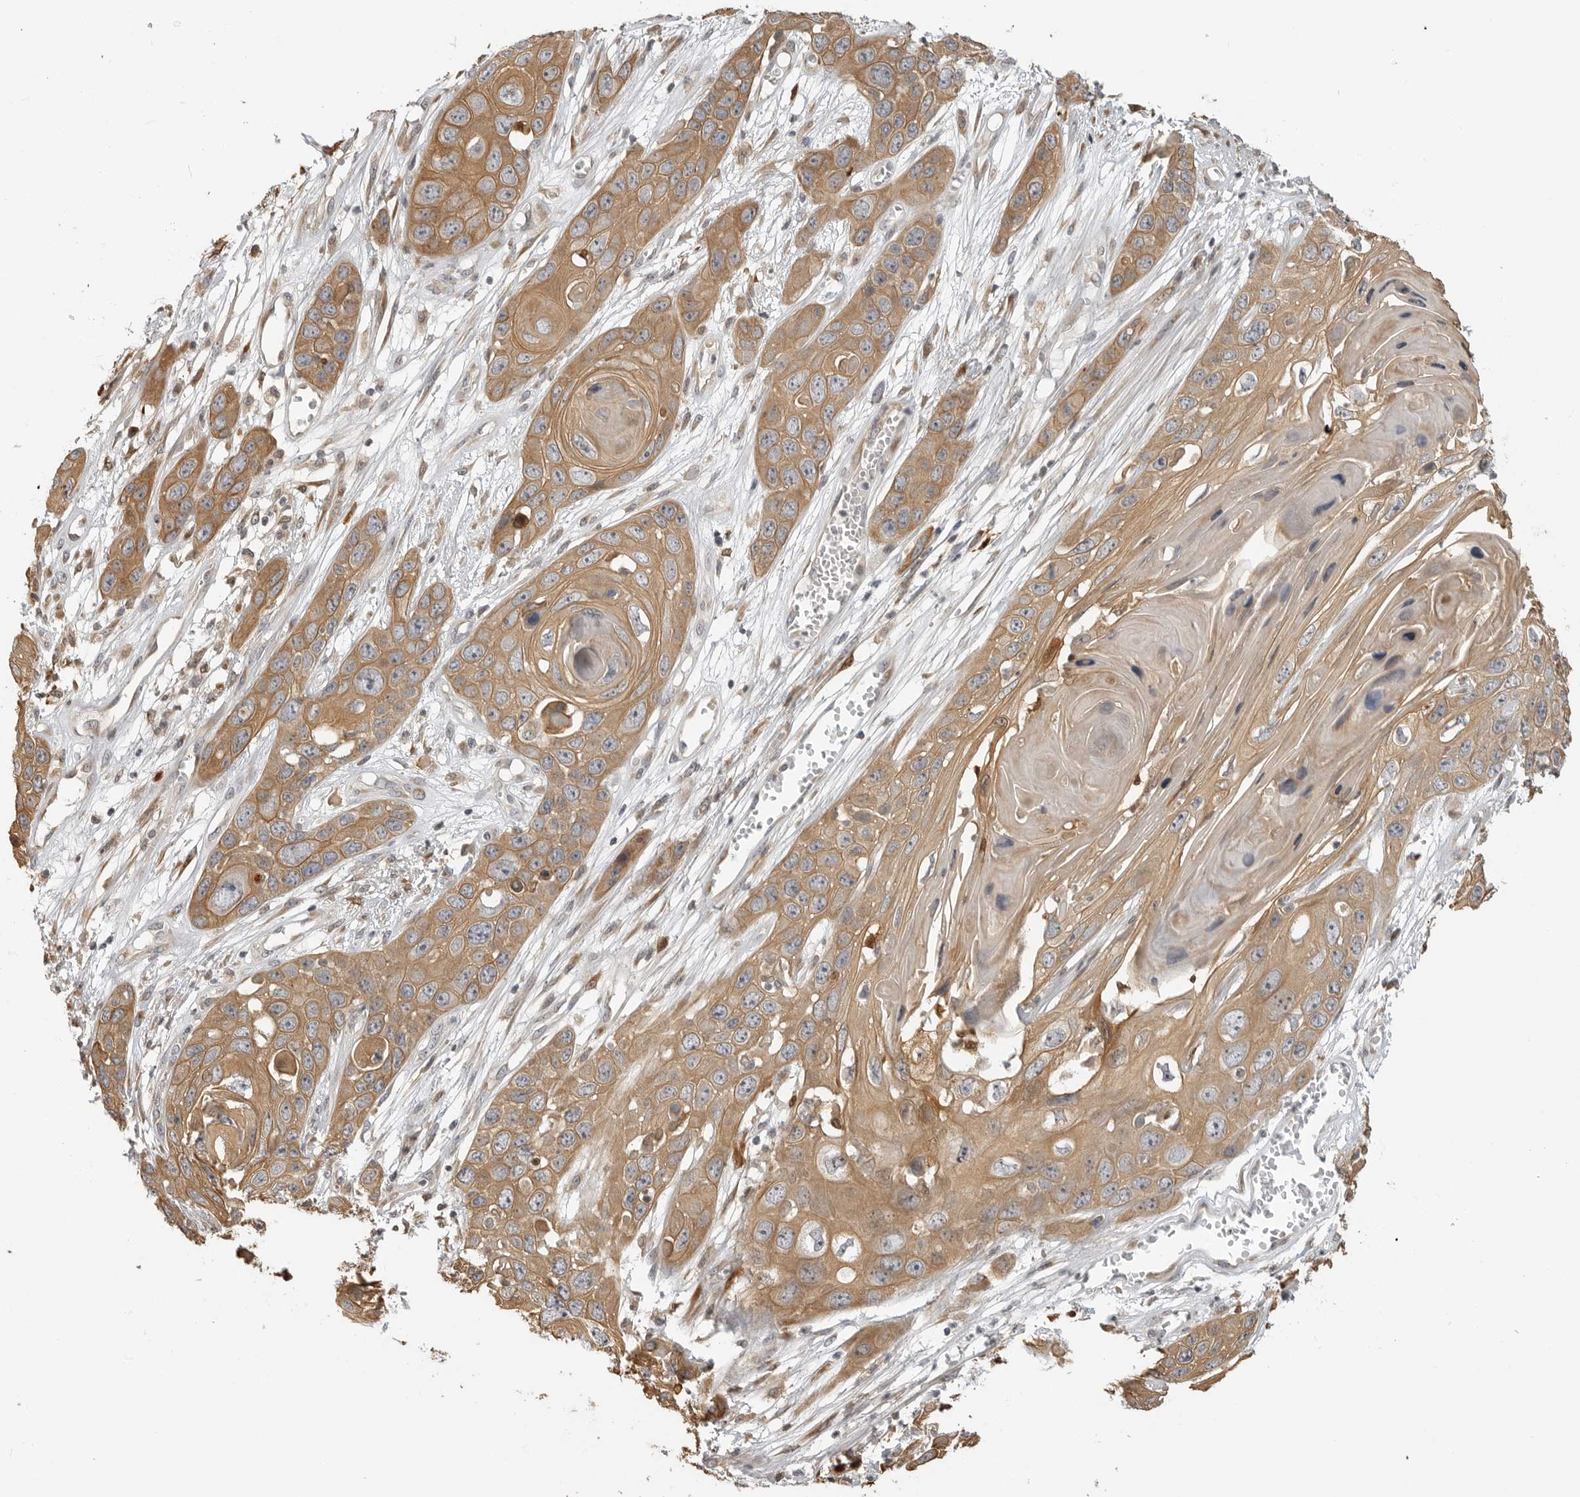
{"staining": {"intensity": "moderate", "quantity": ">75%", "location": "cytoplasmic/membranous"}, "tissue": "skin cancer", "cell_type": "Tumor cells", "image_type": "cancer", "snomed": [{"axis": "morphology", "description": "Squamous cell carcinoma, NOS"}, {"axis": "topography", "description": "Skin"}], "caption": "A brown stain shows moderate cytoplasmic/membranous expression of a protein in human squamous cell carcinoma (skin) tumor cells.", "gene": "IDO1", "patient": {"sex": "male", "age": 55}}